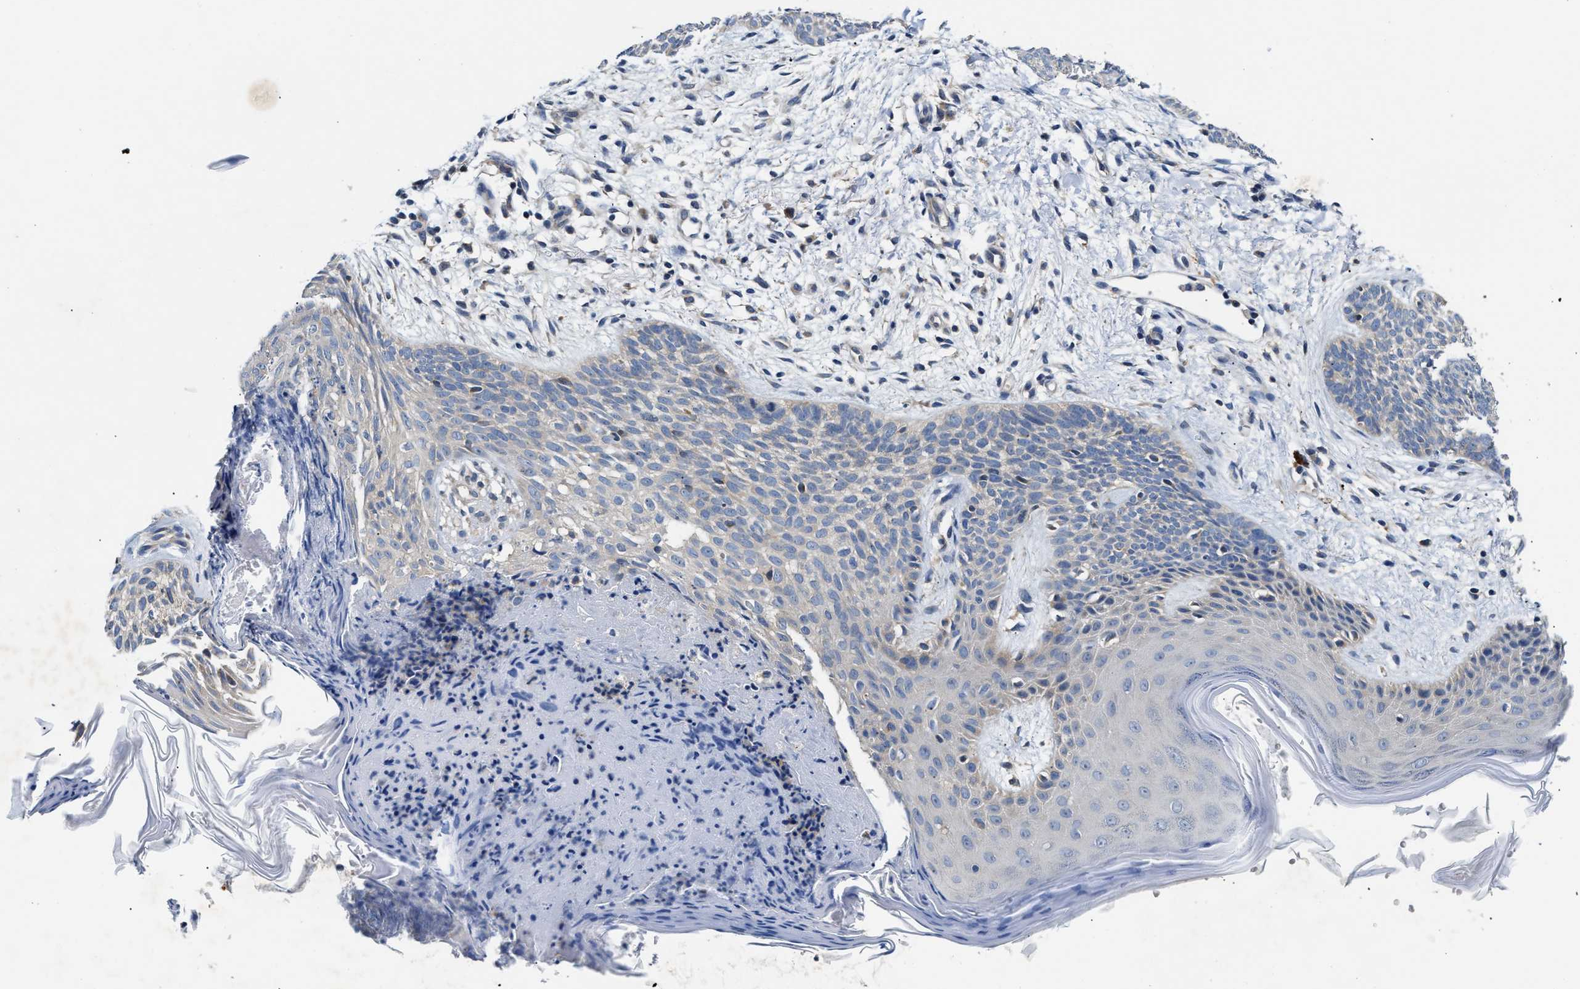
{"staining": {"intensity": "negative", "quantity": "none", "location": "none"}, "tissue": "skin cancer", "cell_type": "Tumor cells", "image_type": "cancer", "snomed": [{"axis": "morphology", "description": "Basal cell carcinoma"}, {"axis": "topography", "description": "Skin"}], "caption": "Photomicrograph shows no significant protein expression in tumor cells of skin cancer.", "gene": "FAM185A", "patient": {"sex": "female", "age": 59}}